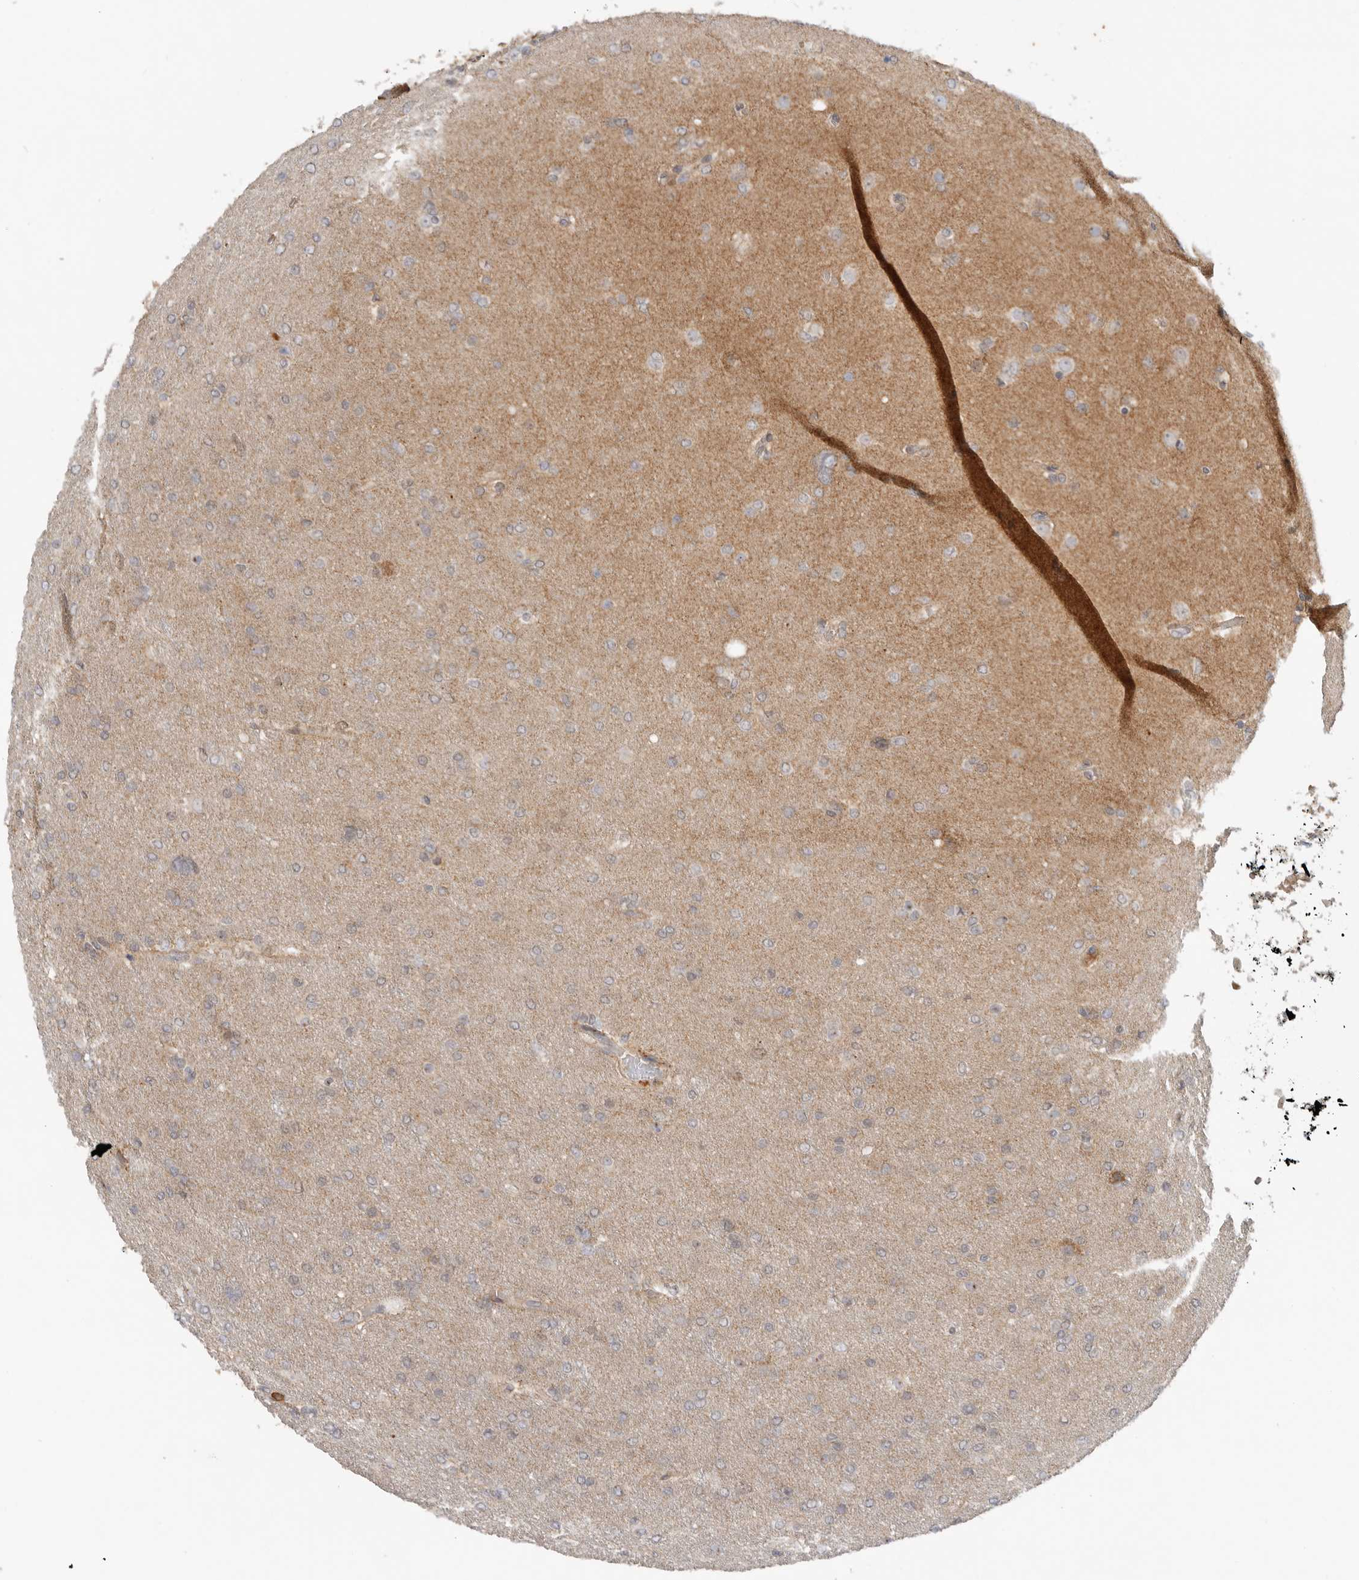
{"staining": {"intensity": "negative", "quantity": "none", "location": "none"}, "tissue": "glioma", "cell_type": "Tumor cells", "image_type": "cancer", "snomed": [{"axis": "morphology", "description": "Glioma, malignant, High grade"}, {"axis": "topography", "description": "Cerebral cortex"}], "caption": "Immunohistochemical staining of human glioma reveals no significant positivity in tumor cells.", "gene": "GNE", "patient": {"sex": "female", "age": 36}}